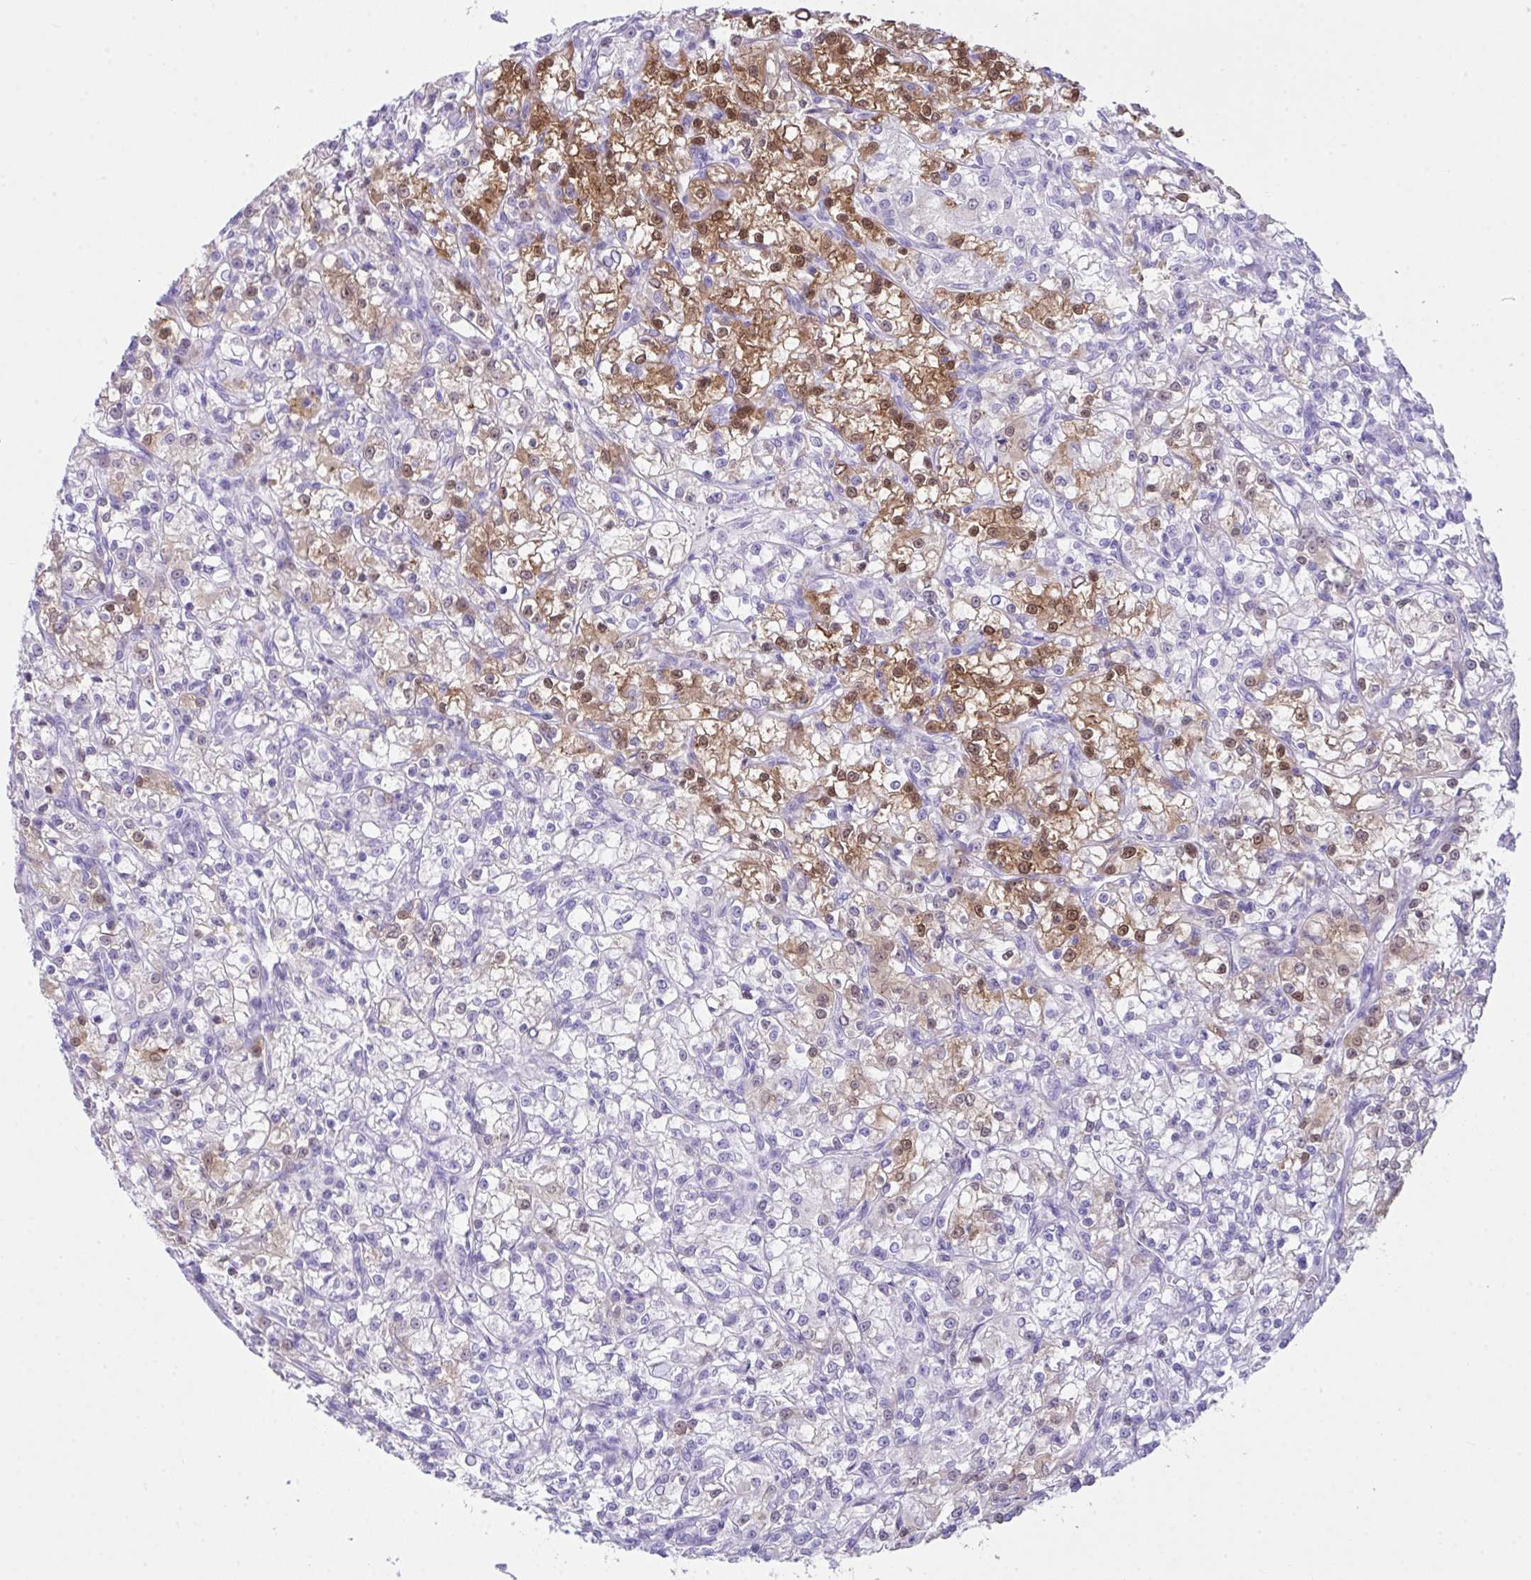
{"staining": {"intensity": "moderate", "quantity": "<25%", "location": "cytoplasmic/membranous,nuclear"}, "tissue": "renal cancer", "cell_type": "Tumor cells", "image_type": "cancer", "snomed": [{"axis": "morphology", "description": "Adenocarcinoma, NOS"}, {"axis": "topography", "description": "Kidney"}], "caption": "A high-resolution photomicrograph shows immunohistochemistry staining of renal adenocarcinoma, which reveals moderate cytoplasmic/membranous and nuclear expression in about <25% of tumor cells.", "gene": "LGALS4", "patient": {"sex": "female", "age": 59}}